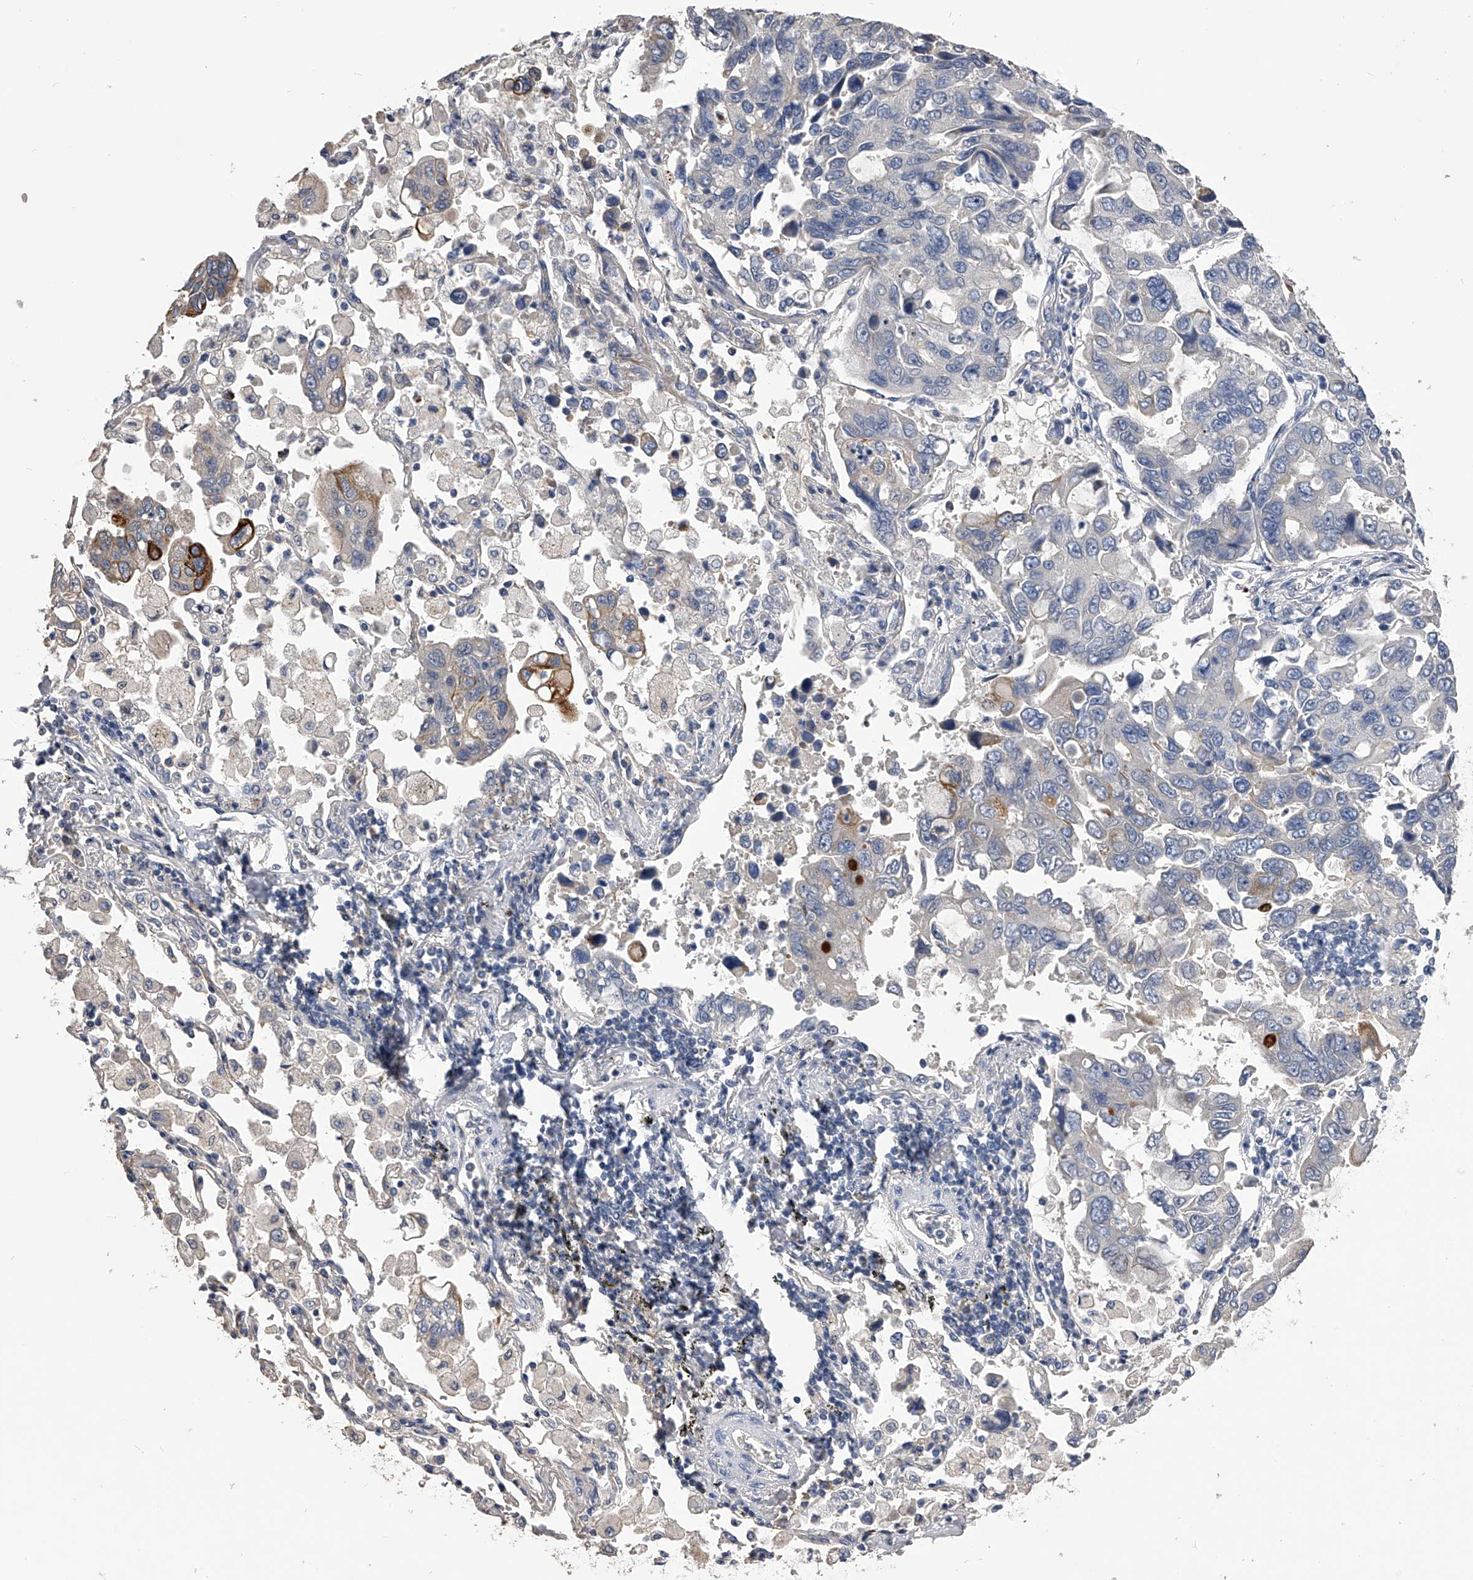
{"staining": {"intensity": "strong", "quantity": "<25%", "location": "cytoplasmic/membranous"}, "tissue": "lung cancer", "cell_type": "Tumor cells", "image_type": "cancer", "snomed": [{"axis": "morphology", "description": "Adenocarcinoma, NOS"}, {"axis": "topography", "description": "Lung"}], "caption": "A brown stain shows strong cytoplasmic/membranous staining of a protein in lung cancer tumor cells.", "gene": "MDN1", "patient": {"sex": "male", "age": 64}}